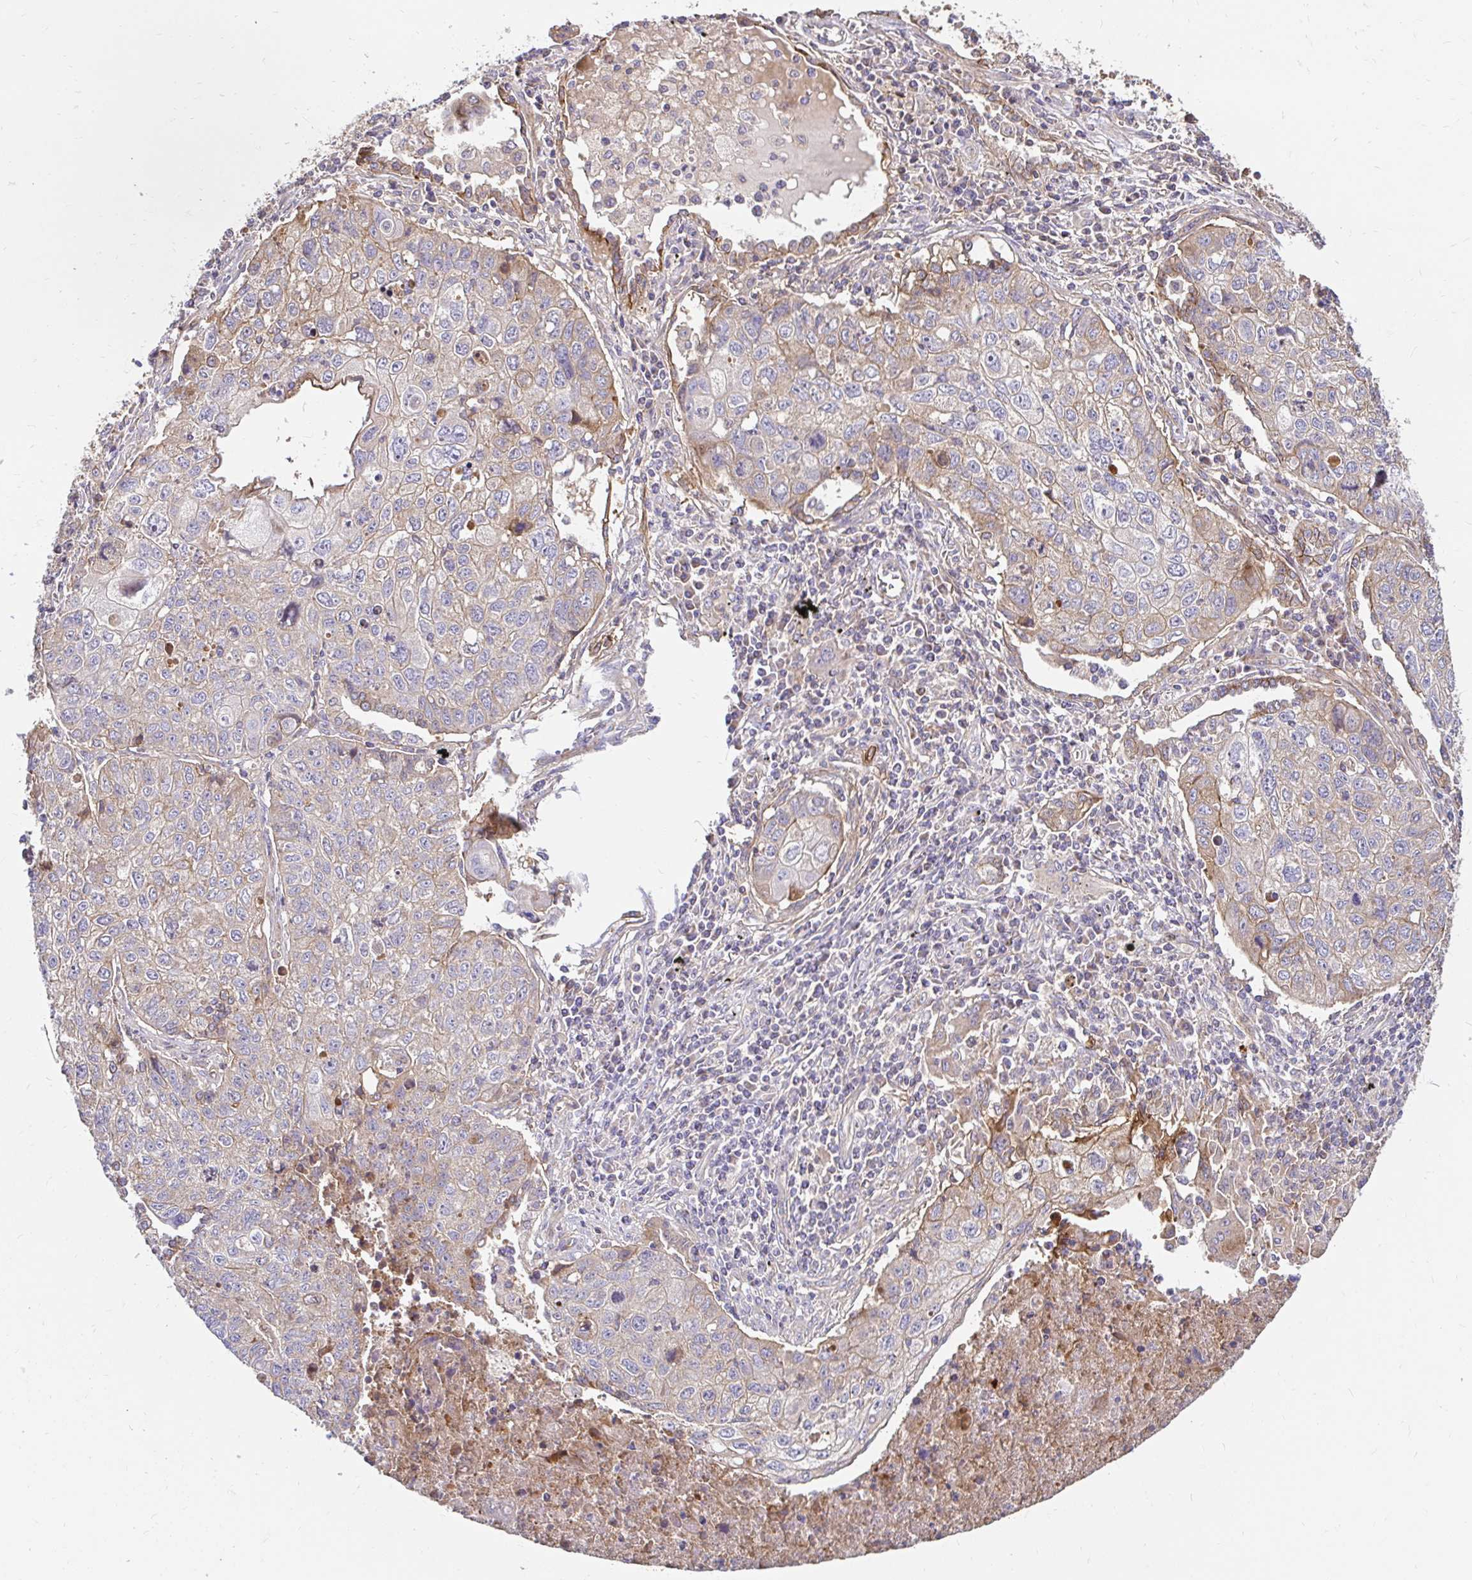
{"staining": {"intensity": "weak", "quantity": "25%-75%", "location": "cytoplasmic/membranous"}, "tissue": "lung cancer", "cell_type": "Tumor cells", "image_type": "cancer", "snomed": [{"axis": "morphology", "description": "Normal morphology"}, {"axis": "morphology", "description": "Aneuploidy"}, {"axis": "morphology", "description": "Squamous cell carcinoma, NOS"}, {"axis": "topography", "description": "Lymph node"}, {"axis": "topography", "description": "Lung"}], "caption": "A histopathology image of human lung cancer stained for a protein shows weak cytoplasmic/membranous brown staining in tumor cells. (Brightfield microscopy of DAB IHC at high magnification).", "gene": "ITGA2", "patient": {"sex": "female", "age": 76}}